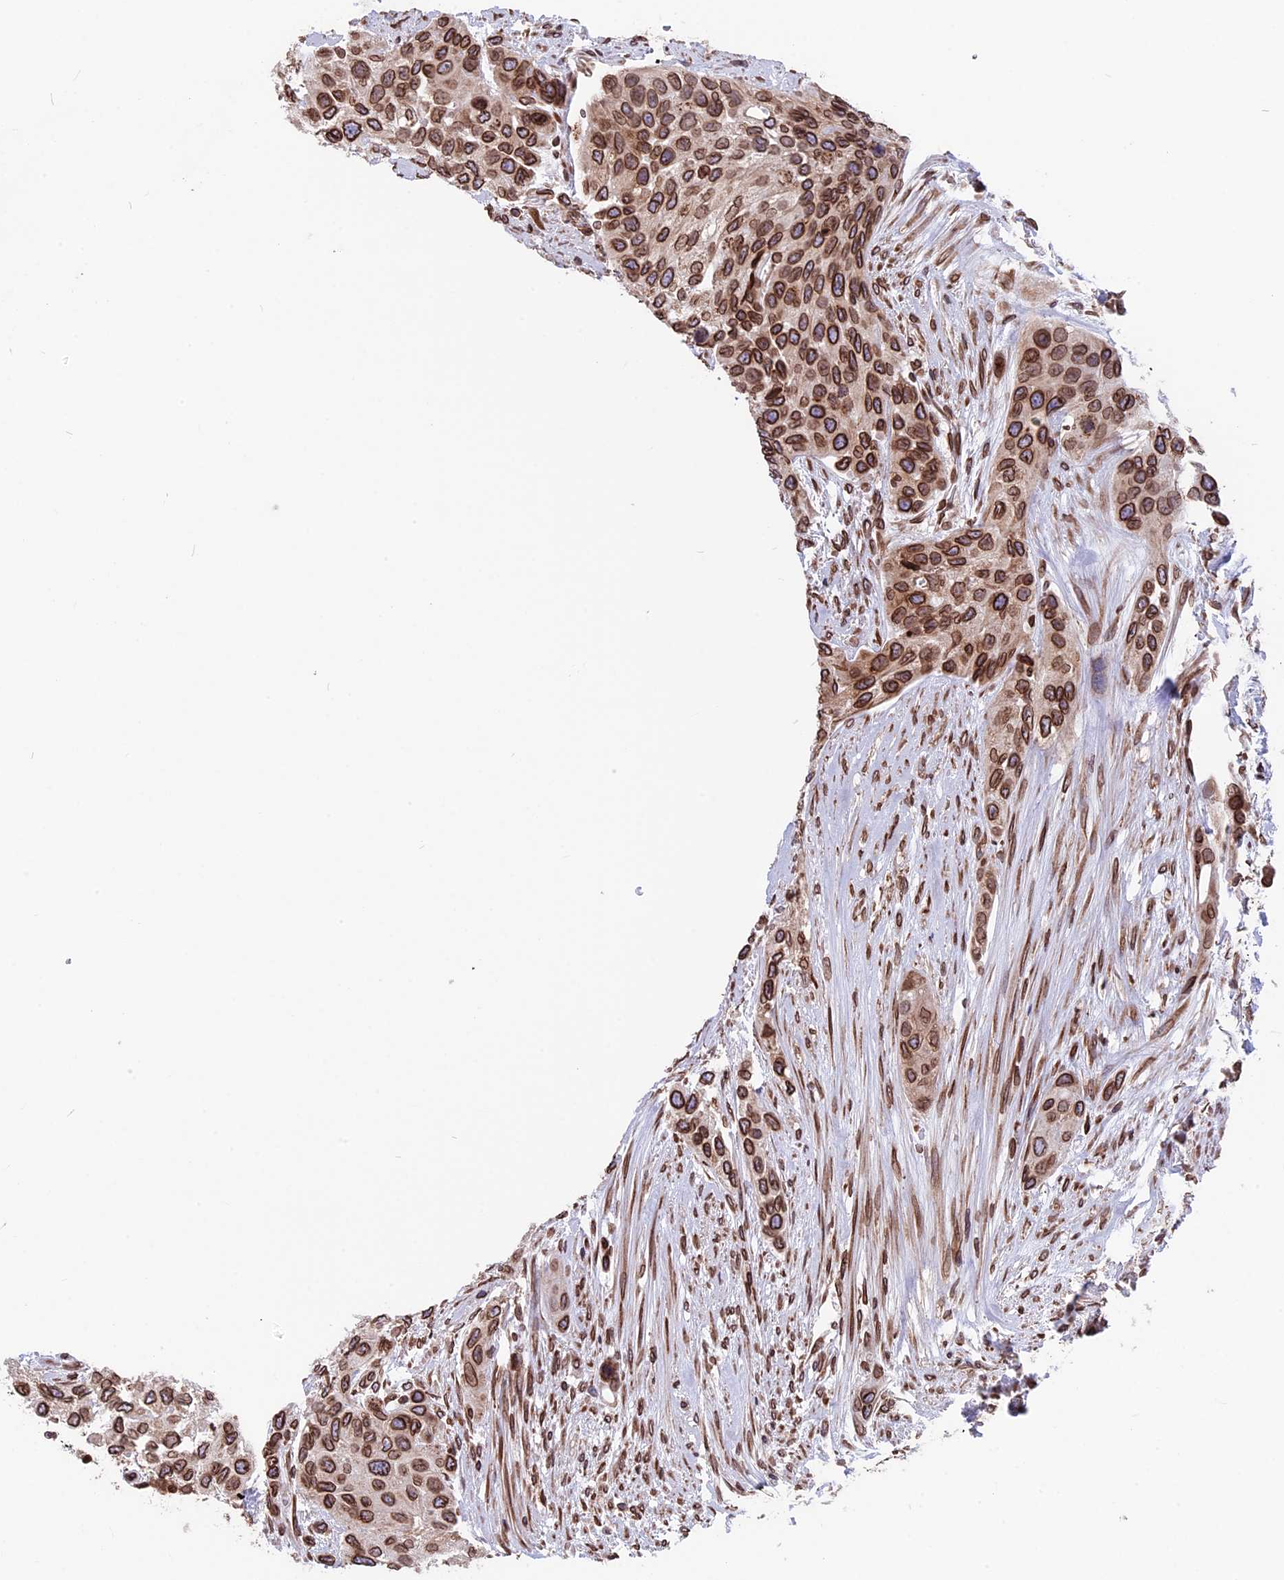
{"staining": {"intensity": "strong", "quantity": ">75%", "location": "cytoplasmic/membranous,nuclear"}, "tissue": "urothelial cancer", "cell_type": "Tumor cells", "image_type": "cancer", "snomed": [{"axis": "morphology", "description": "Normal tissue, NOS"}, {"axis": "morphology", "description": "Urothelial carcinoma, High grade"}, {"axis": "topography", "description": "Vascular tissue"}, {"axis": "topography", "description": "Urinary bladder"}], "caption": "Urothelial carcinoma (high-grade) was stained to show a protein in brown. There is high levels of strong cytoplasmic/membranous and nuclear staining in about >75% of tumor cells.", "gene": "PTCHD4", "patient": {"sex": "female", "age": 56}}